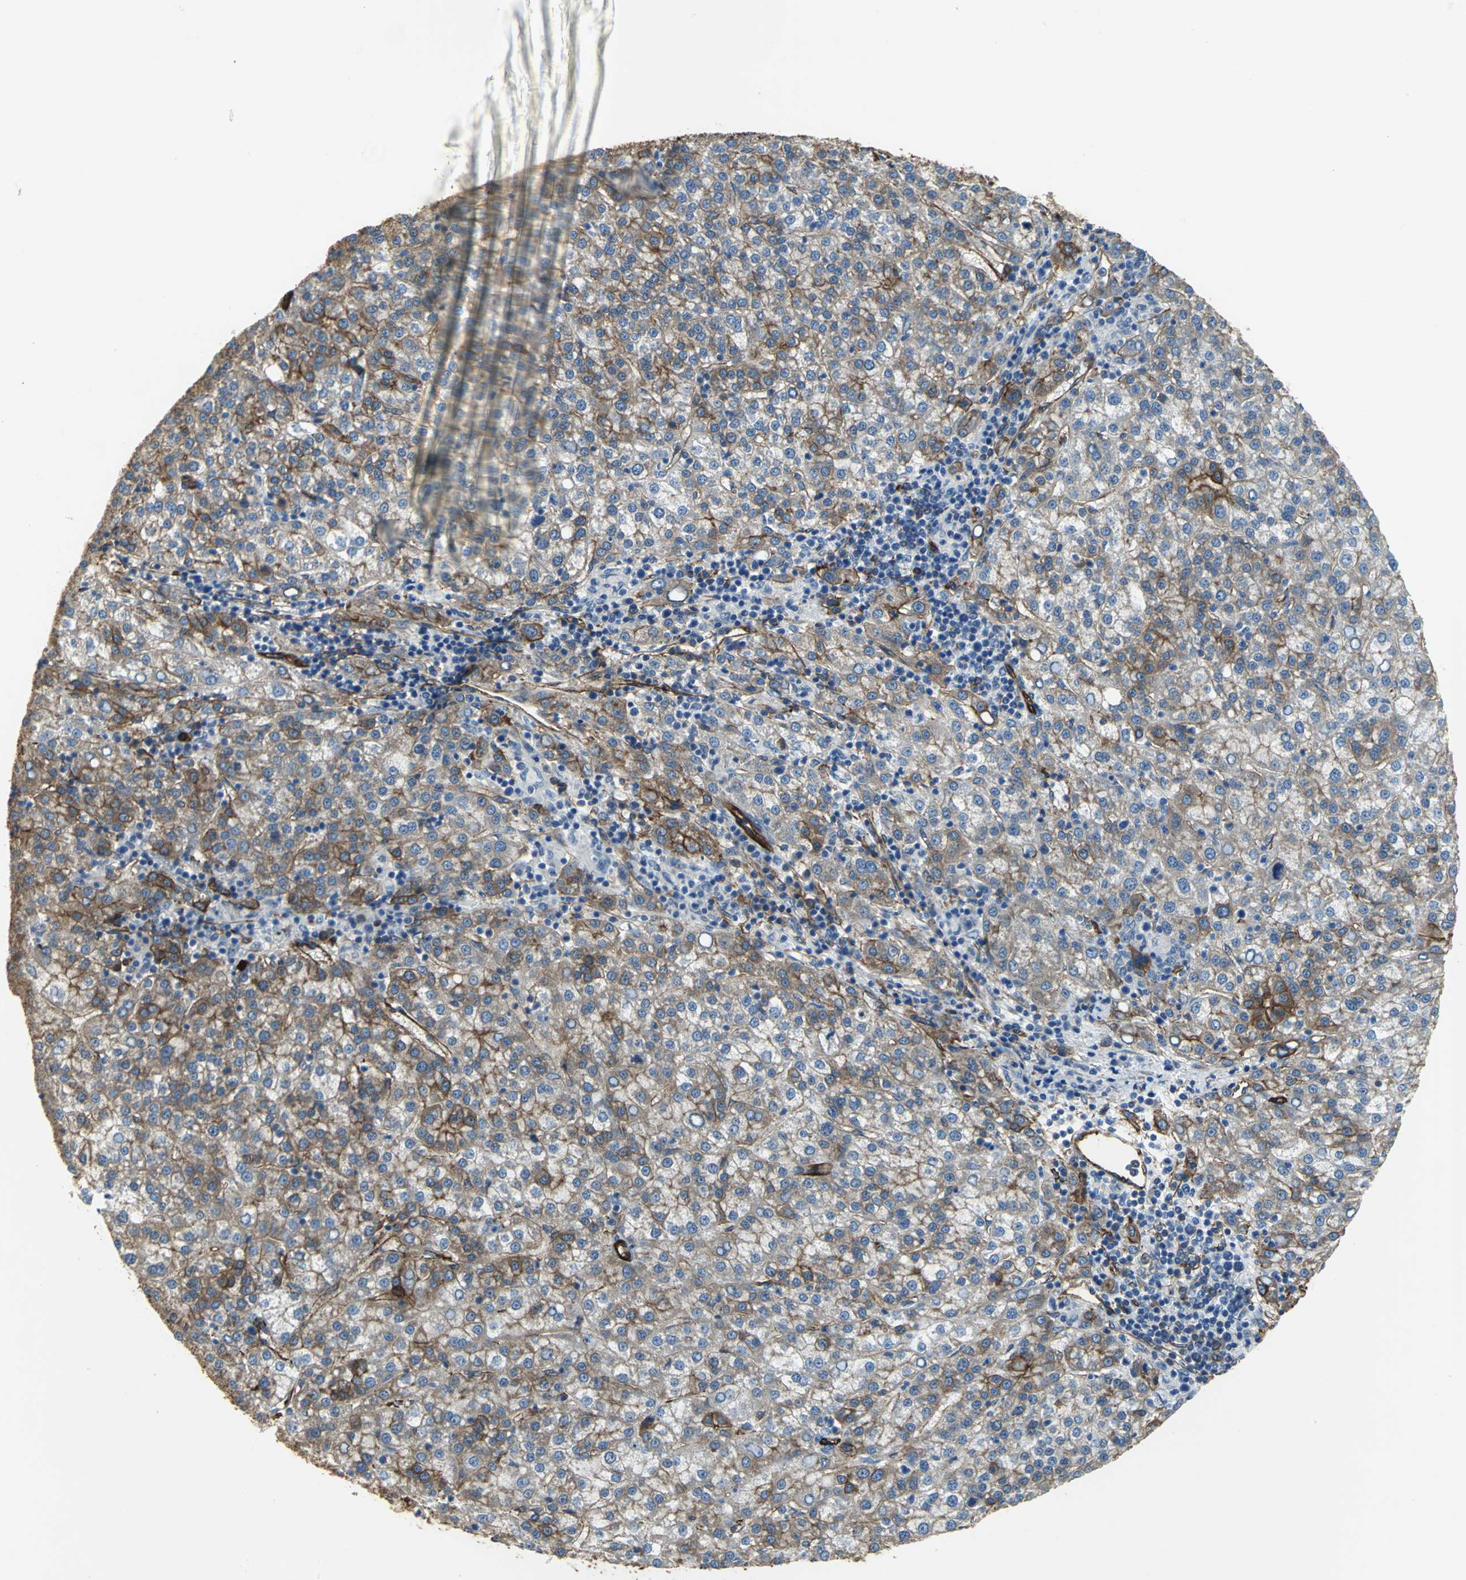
{"staining": {"intensity": "moderate", "quantity": "25%-75%", "location": "cytoplasmic/membranous"}, "tissue": "liver cancer", "cell_type": "Tumor cells", "image_type": "cancer", "snomed": [{"axis": "morphology", "description": "Carcinoma, Hepatocellular, NOS"}, {"axis": "topography", "description": "Liver"}], "caption": "Immunohistochemistry (IHC) micrograph of neoplastic tissue: human liver hepatocellular carcinoma stained using immunohistochemistry demonstrates medium levels of moderate protein expression localized specifically in the cytoplasmic/membranous of tumor cells, appearing as a cytoplasmic/membranous brown color.", "gene": "FLNB", "patient": {"sex": "female", "age": 58}}